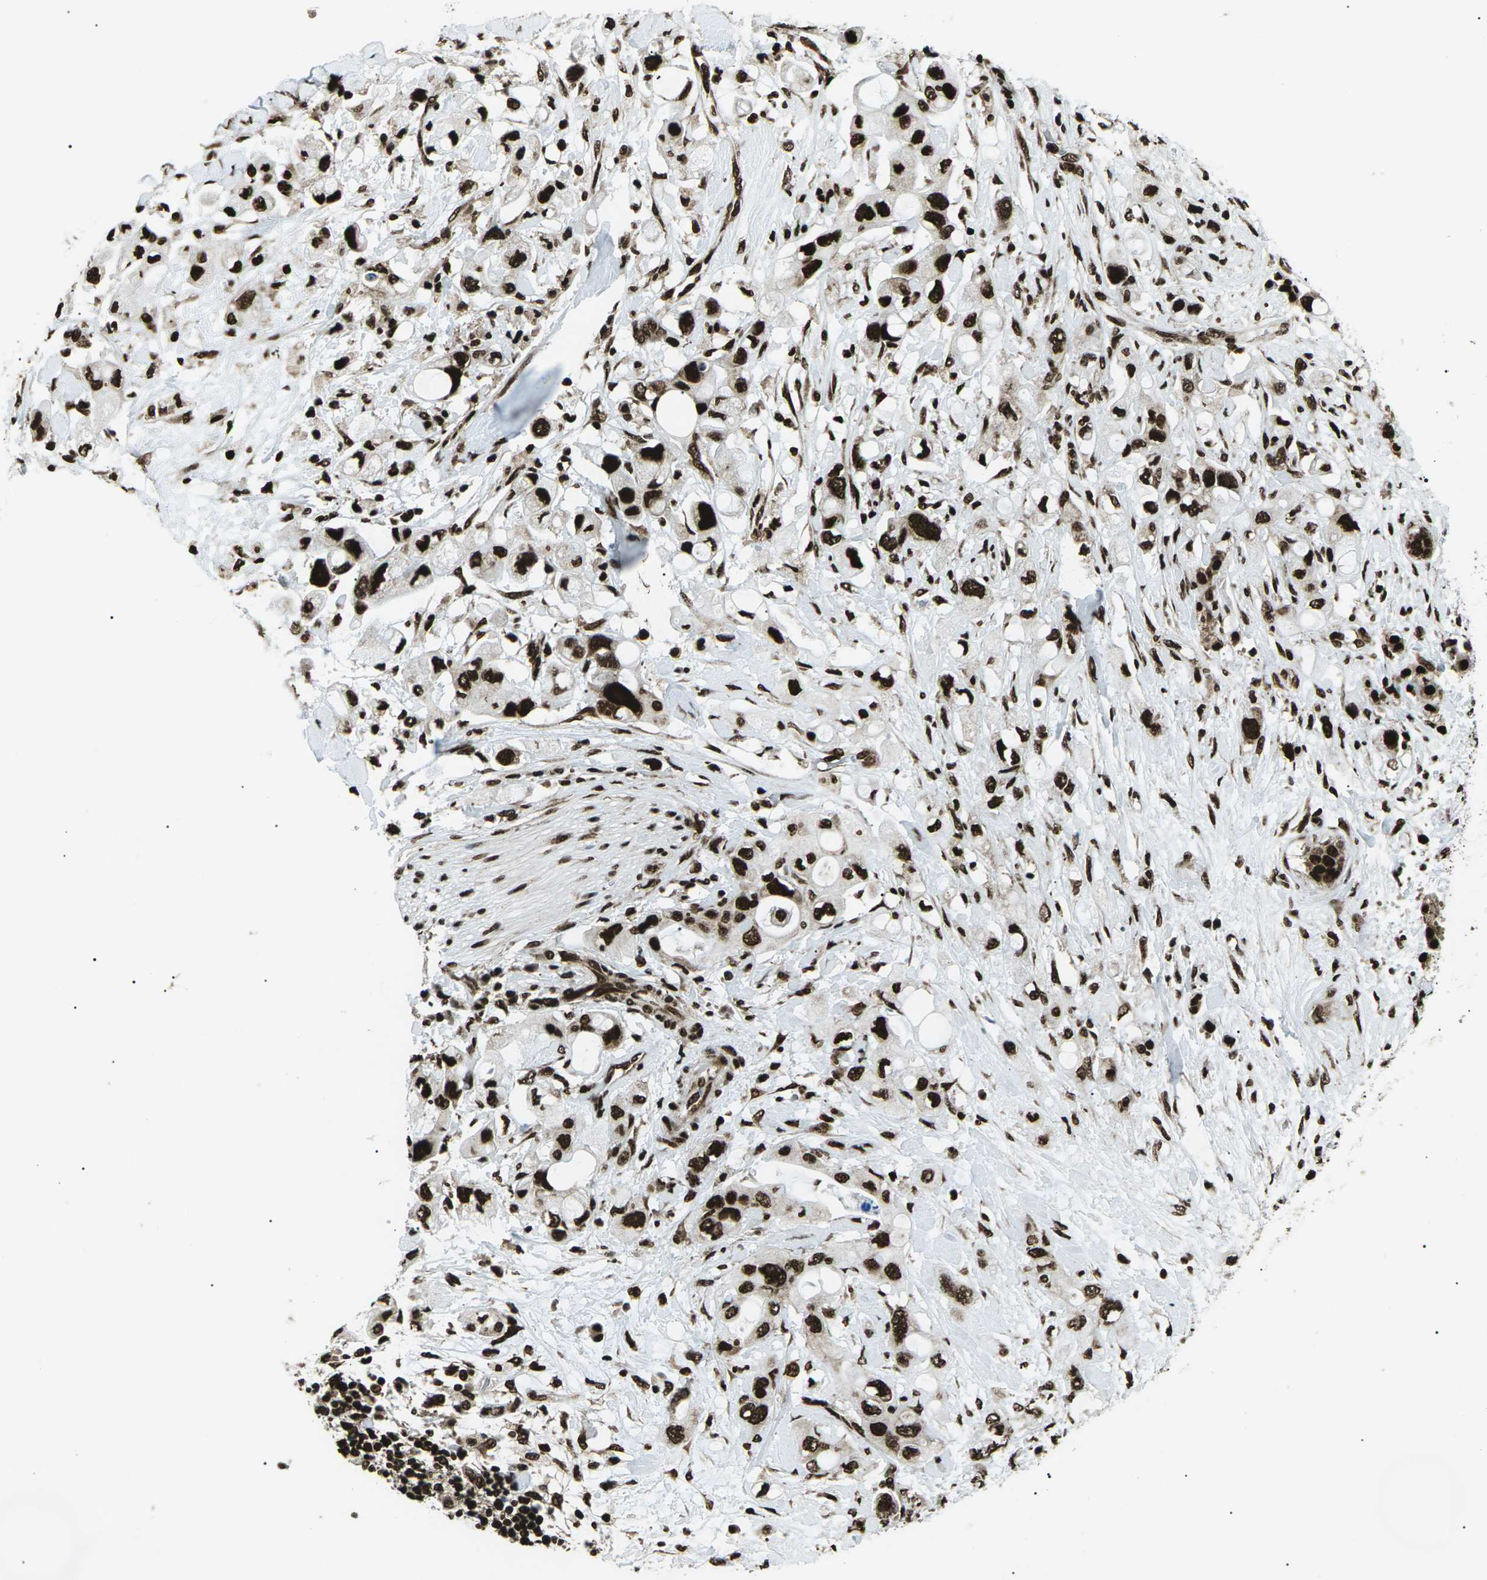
{"staining": {"intensity": "strong", "quantity": ">75%", "location": "nuclear"}, "tissue": "pancreatic cancer", "cell_type": "Tumor cells", "image_type": "cancer", "snomed": [{"axis": "morphology", "description": "Adenocarcinoma, NOS"}, {"axis": "topography", "description": "Pancreas"}], "caption": "Adenocarcinoma (pancreatic) stained with DAB (3,3'-diaminobenzidine) immunohistochemistry (IHC) demonstrates high levels of strong nuclear expression in about >75% of tumor cells.", "gene": "HNRNPK", "patient": {"sex": "female", "age": 56}}